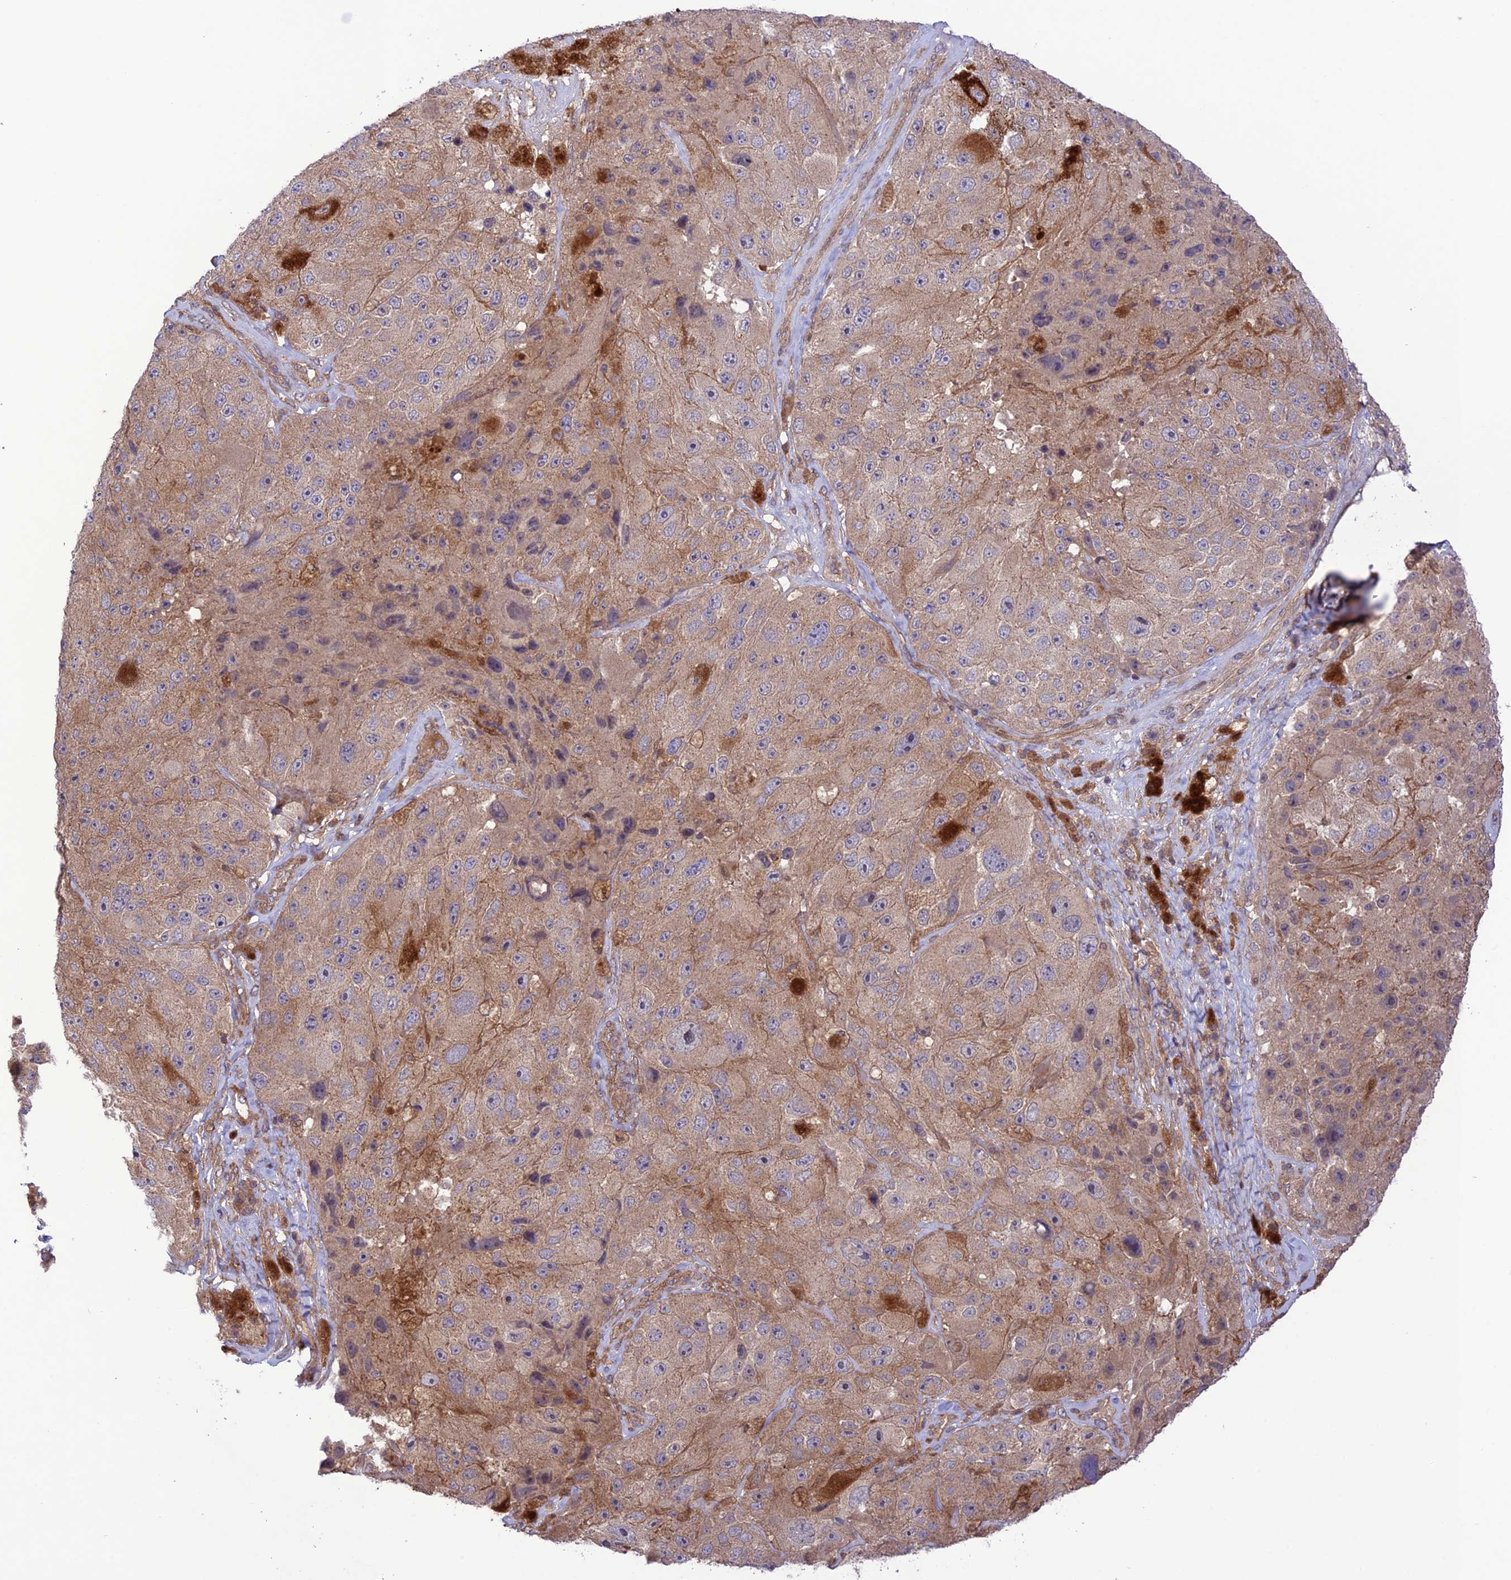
{"staining": {"intensity": "moderate", "quantity": ">75%", "location": "cytoplasmic/membranous"}, "tissue": "melanoma", "cell_type": "Tumor cells", "image_type": "cancer", "snomed": [{"axis": "morphology", "description": "Malignant melanoma, Metastatic site"}, {"axis": "topography", "description": "Lymph node"}], "caption": "High-power microscopy captured an IHC image of malignant melanoma (metastatic site), revealing moderate cytoplasmic/membranous positivity in about >75% of tumor cells. (Brightfield microscopy of DAB IHC at high magnification).", "gene": "FCHSD1", "patient": {"sex": "male", "age": 62}}